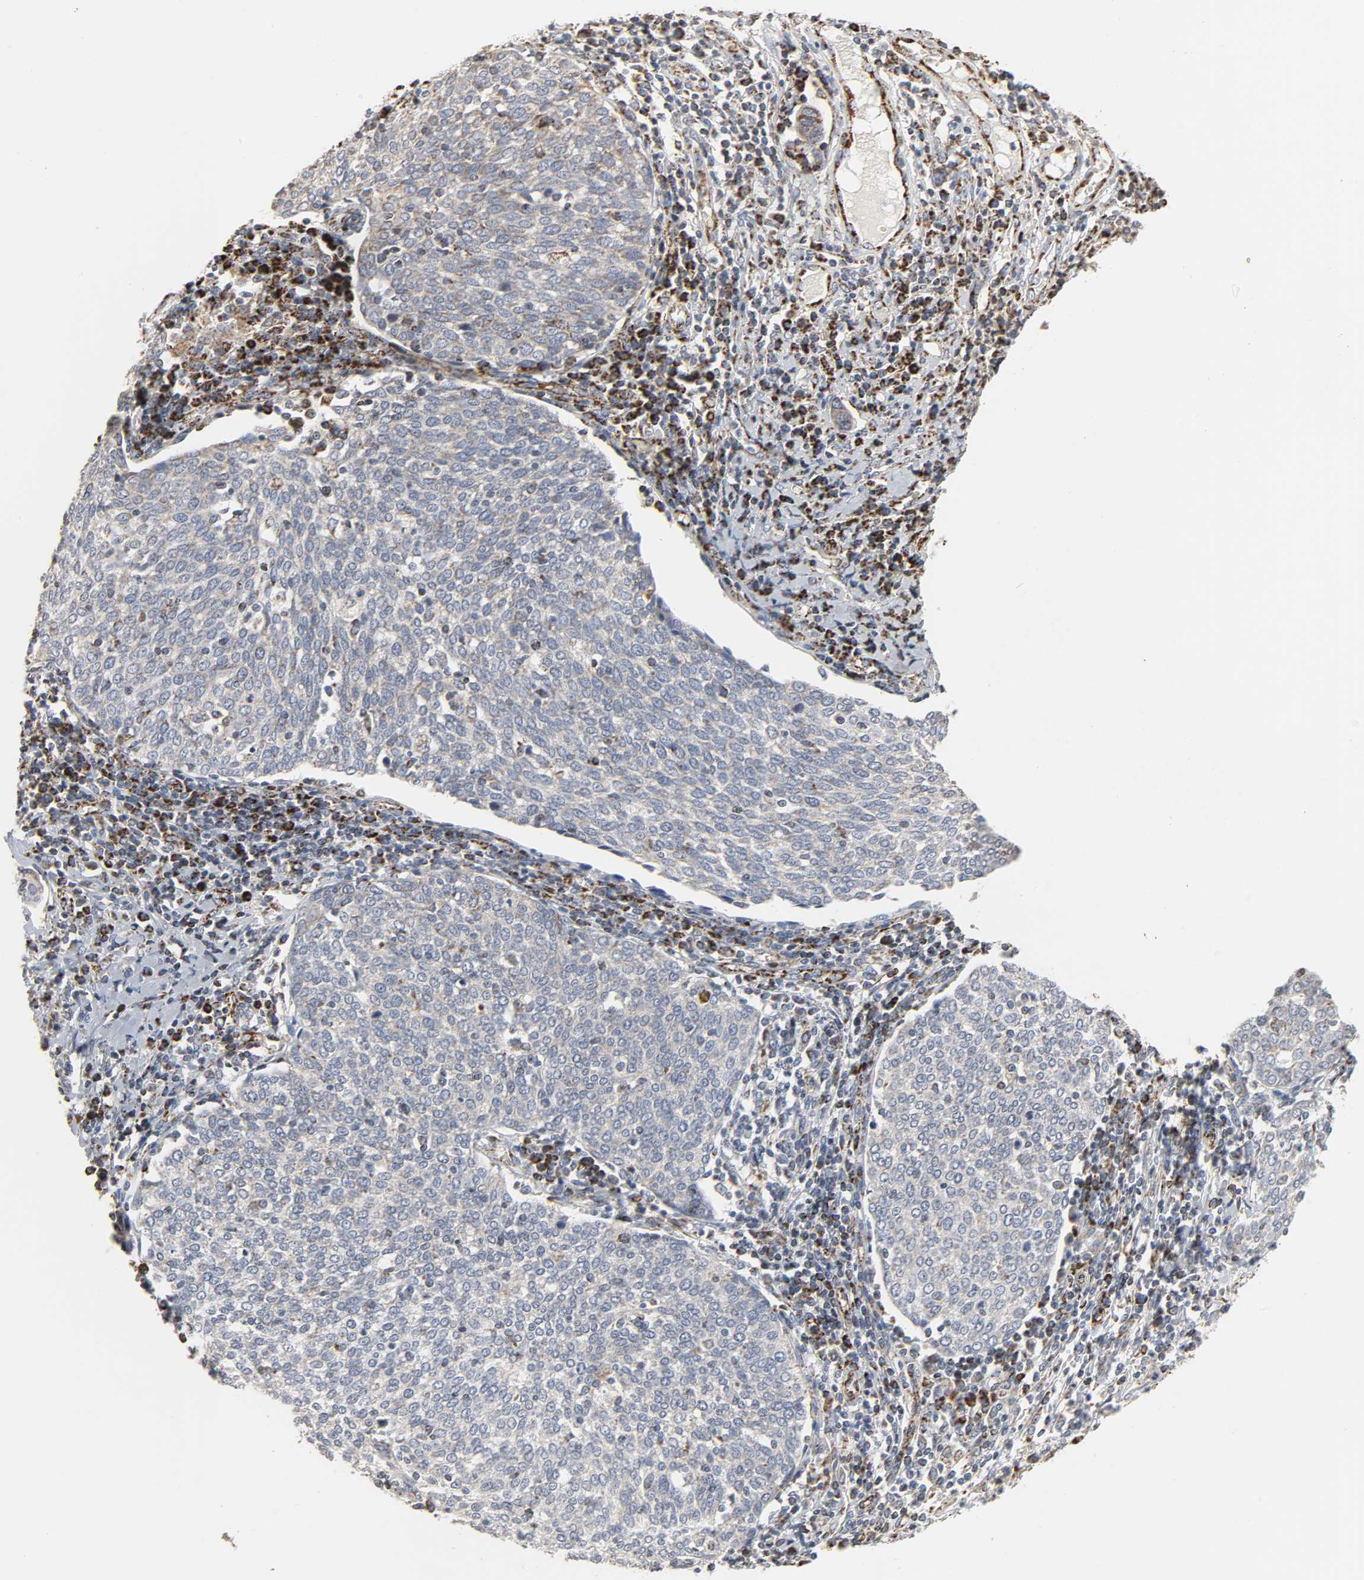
{"staining": {"intensity": "negative", "quantity": "none", "location": "none"}, "tissue": "cervical cancer", "cell_type": "Tumor cells", "image_type": "cancer", "snomed": [{"axis": "morphology", "description": "Squamous cell carcinoma, NOS"}, {"axis": "topography", "description": "Cervix"}], "caption": "Immunohistochemistry (IHC) of squamous cell carcinoma (cervical) displays no positivity in tumor cells.", "gene": "ACAT1", "patient": {"sex": "female", "age": 40}}